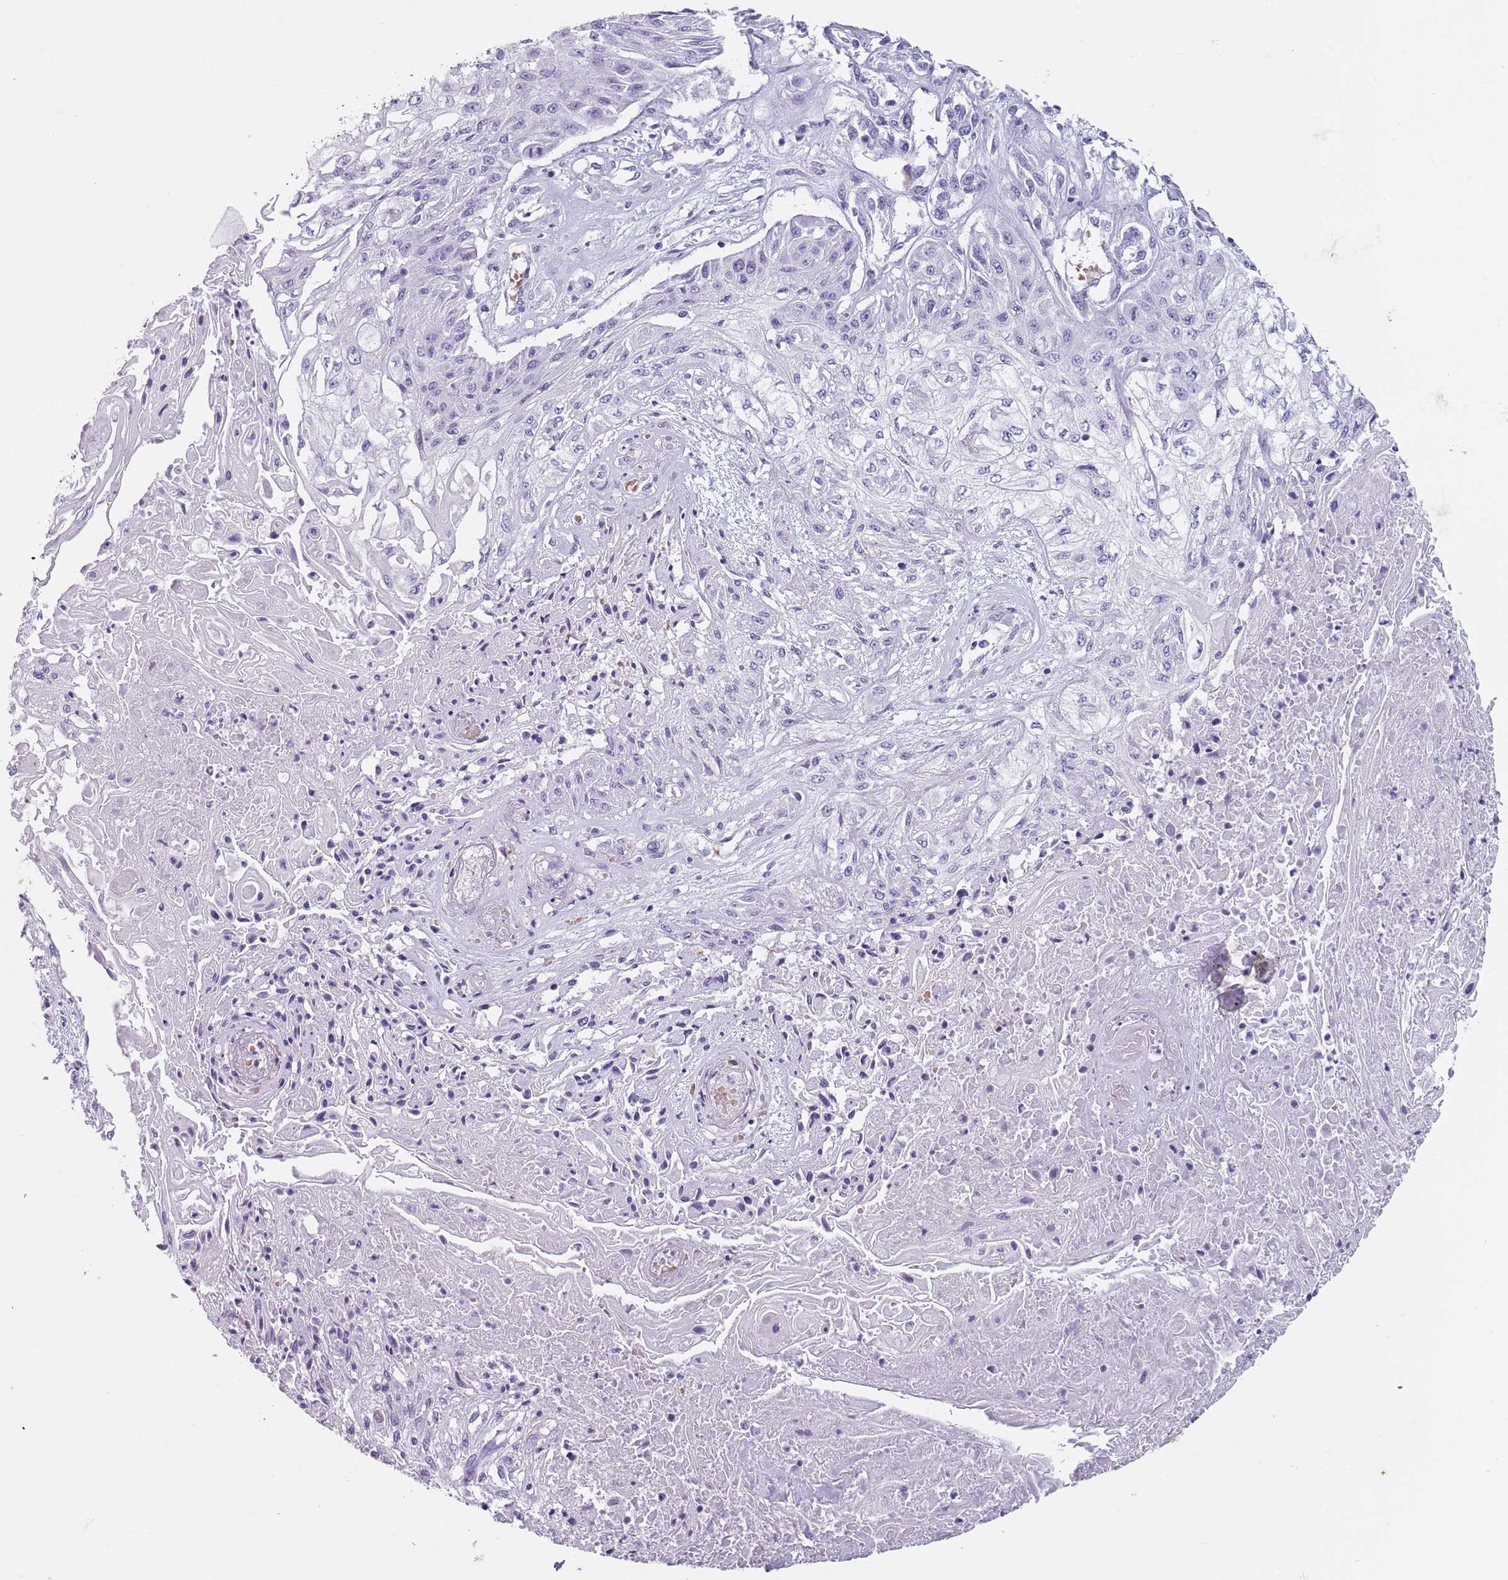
{"staining": {"intensity": "negative", "quantity": "none", "location": "none"}, "tissue": "skin cancer", "cell_type": "Tumor cells", "image_type": "cancer", "snomed": [{"axis": "morphology", "description": "Squamous cell carcinoma, NOS"}, {"axis": "morphology", "description": "Squamous cell carcinoma, metastatic, NOS"}, {"axis": "topography", "description": "Skin"}, {"axis": "topography", "description": "Lymph node"}], "caption": "Tumor cells are negative for protein expression in human skin cancer. The staining is performed using DAB (3,3'-diaminobenzidine) brown chromogen with nuclei counter-stained in using hematoxylin.", "gene": "SPESP1", "patient": {"sex": "male", "age": 75}}